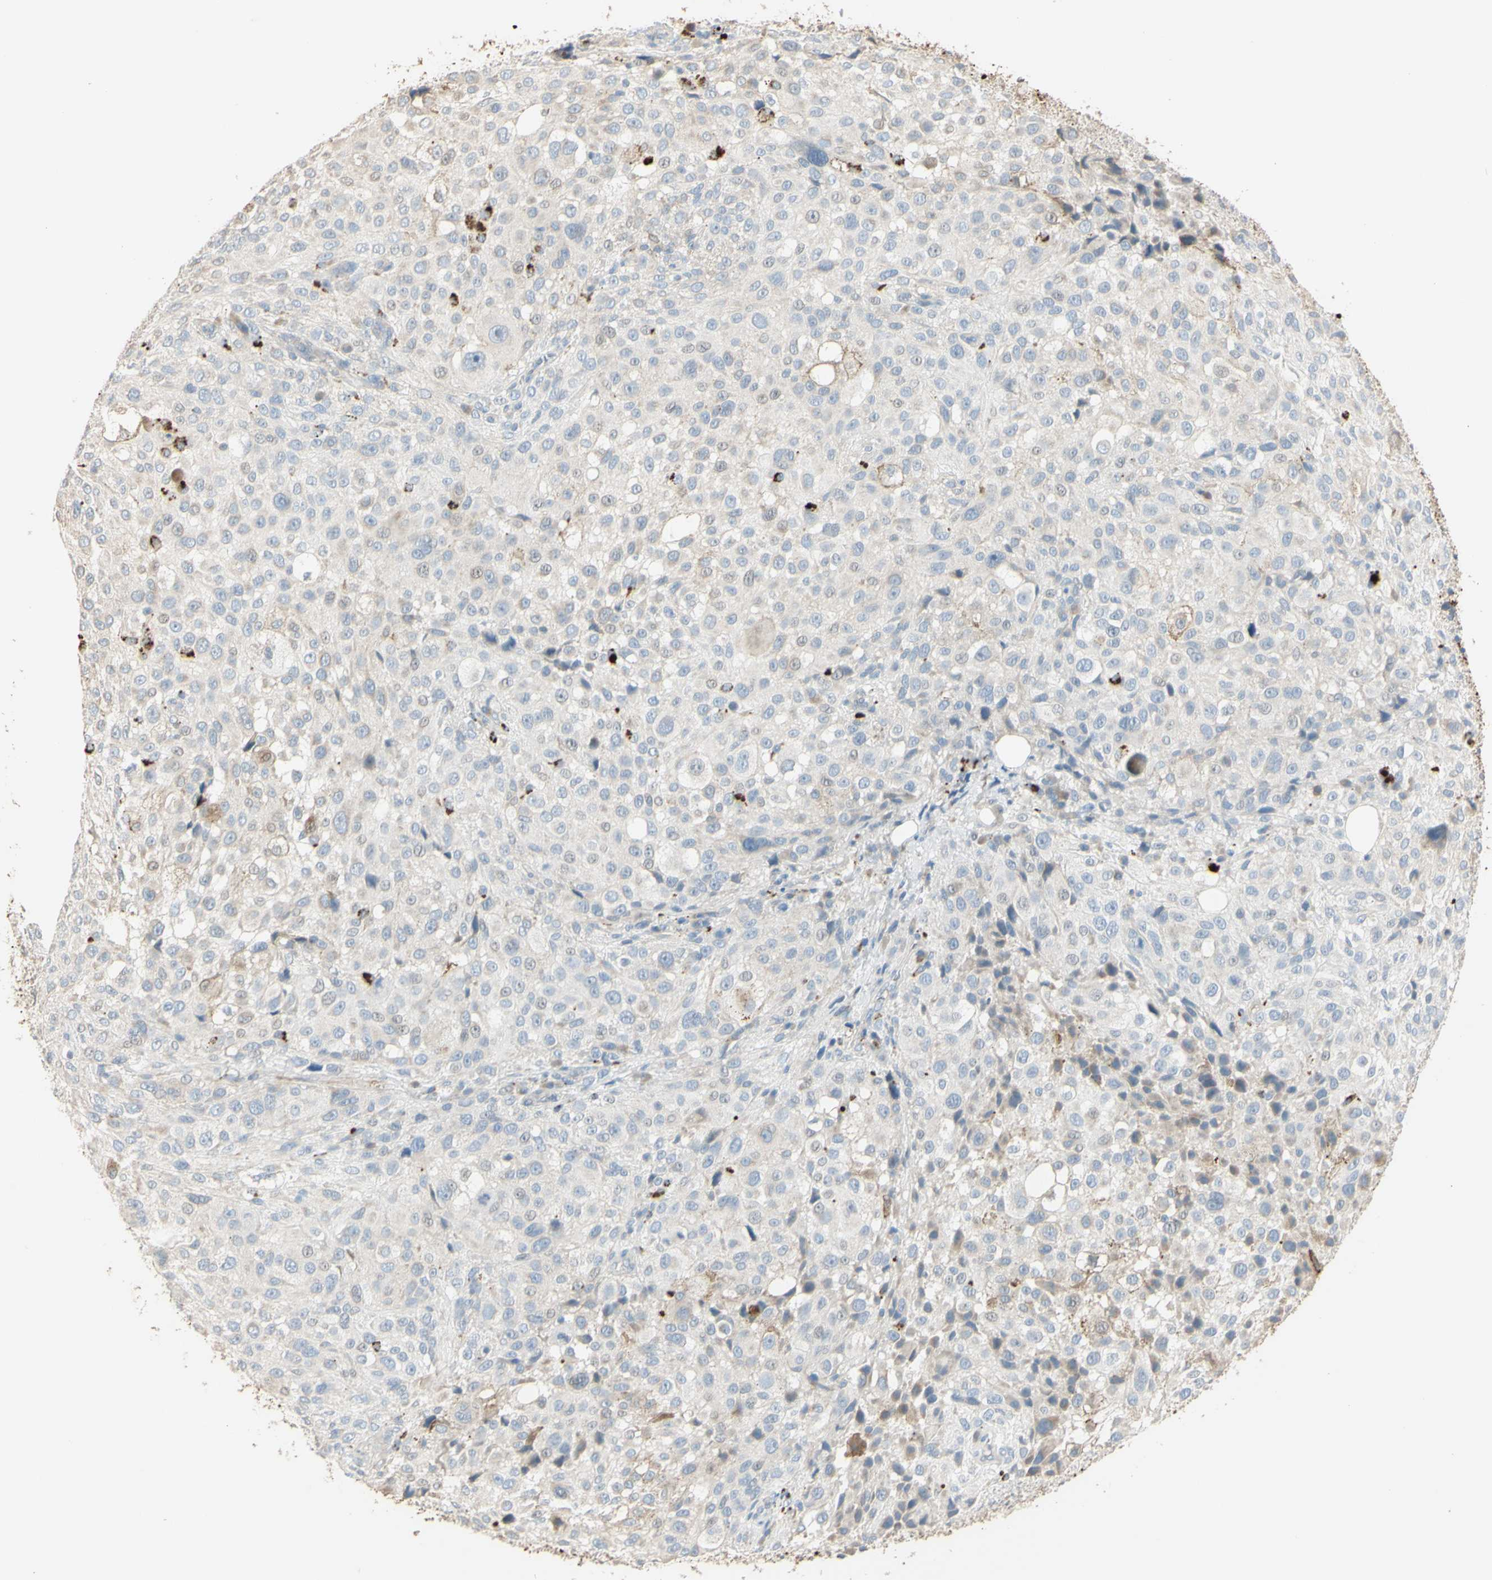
{"staining": {"intensity": "negative", "quantity": "none", "location": "none"}, "tissue": "melanoma", "cell_type": "Tumor cells", "image_type": "cancer", "snomed": [{"axis": "morphology", "description": "Necrosis, NOS"}, {"axis": "morphology", "description": "Malignant melanoma, NOS"}, {"axis": "topography", "description": "Skin"}], "caption": "Immunohistochemistry (IHC) of malignant melanoma reveals no positivity in tumor cells.", "gene": "ANGPTL1", "patient": {"sex": "female", "age": 87}}